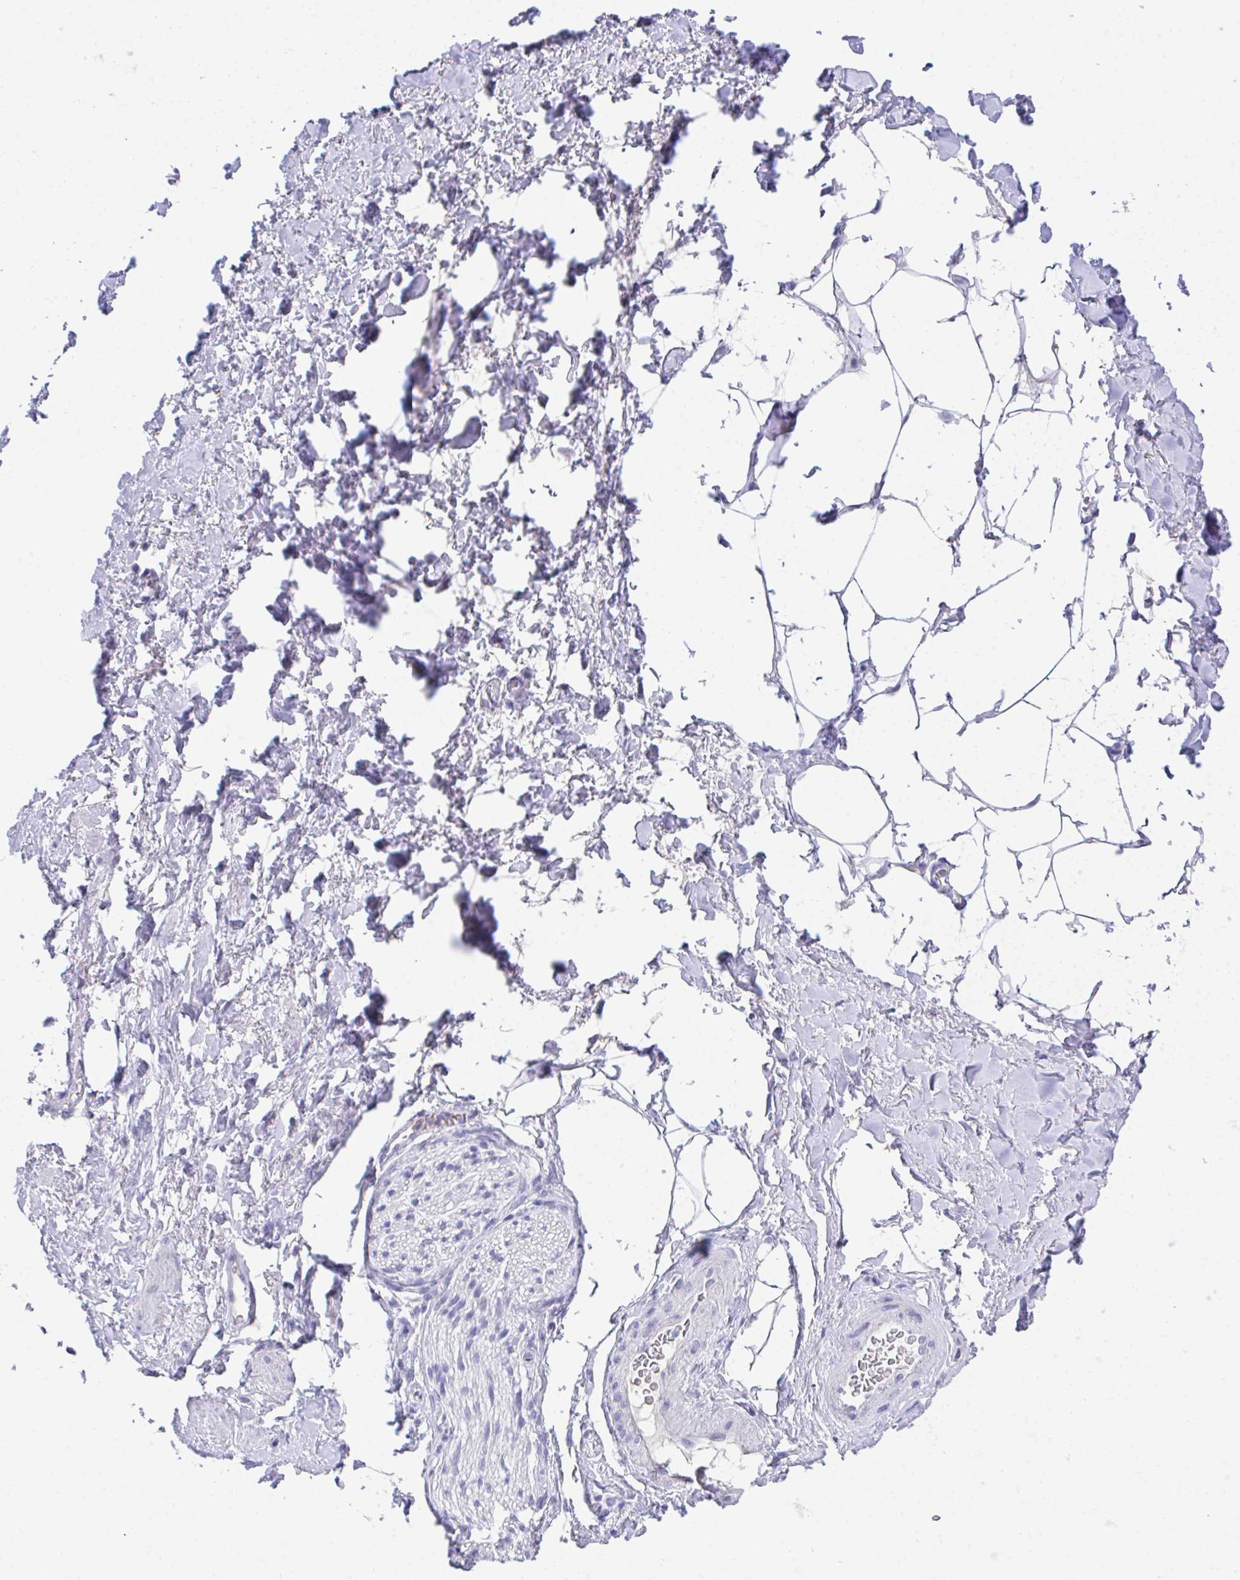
{"staining": {"intensity": "negative", "quantity": "none", "location": "none"}, "tissue": "adipose tissue", "cell_type": "Adipocytes", "image_type": "normal", "snomed": [{"axis": "morphology", "description": "Normal tissue, NOS"}, {"axis": "topography", "description": "Vagina"}, {"axis": "topography", "description": "Peripheral nerve tissue"}], "caption": "This is an IHC photomicrograph of benign human adipose tissue. There is no expression in adipocytes.", "gene": "HOXB4", "patient": {"sex": "female", "age": 71}}